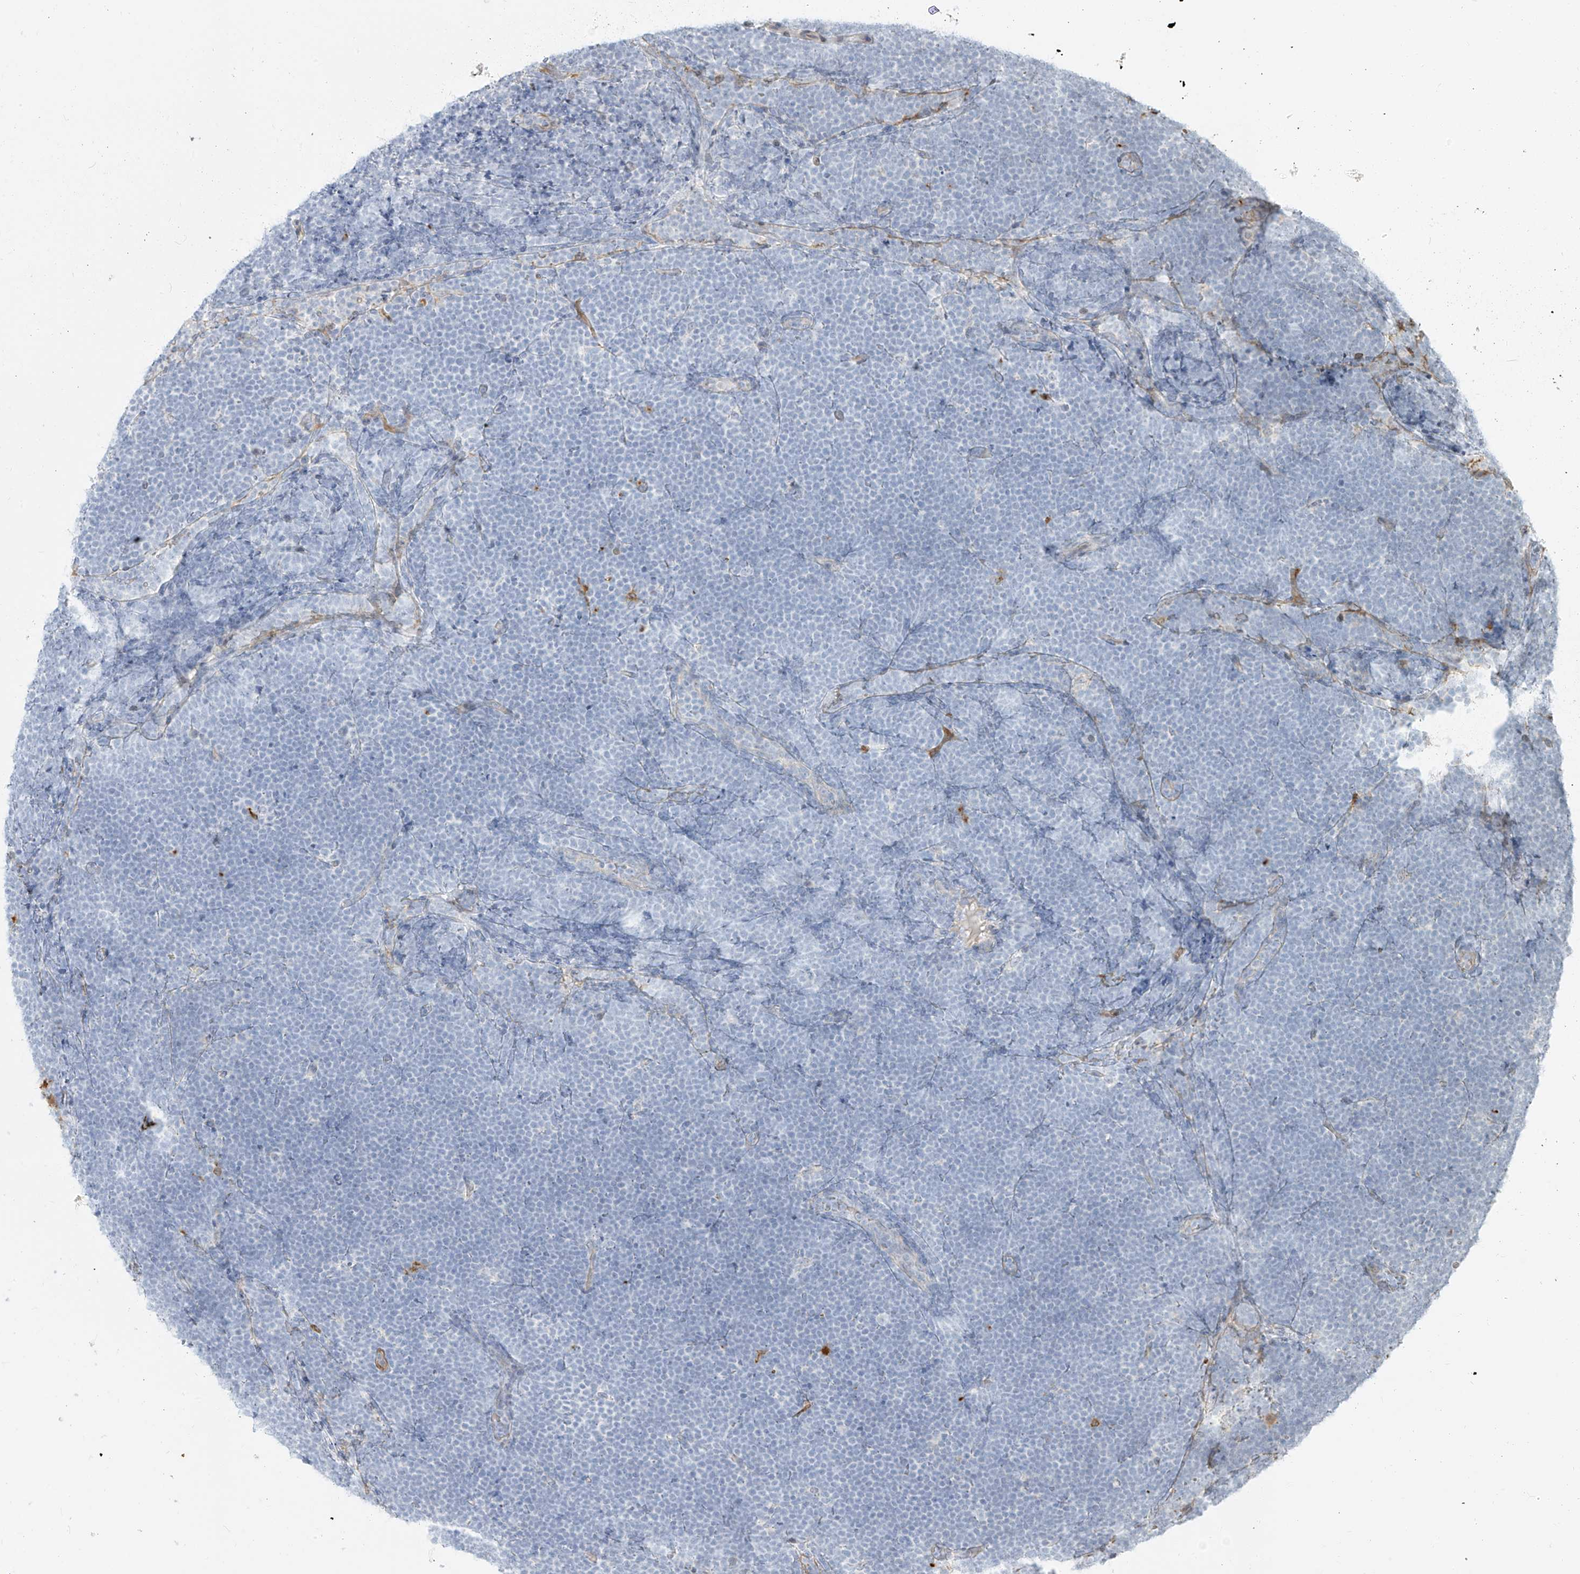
{"staining": {"intensity": "negative", "quantity": "none", "location": "none"}, "tissue": "lymphoma", "cell_type": "Tumor cells", "image_type": "cancer", "snomed": [{"axis": "morphology", "description": "Malignant lymphoma, non-Hodgkin's type, High grade"}, {"axis": "topography", "description": "Lymph node"}], "caption": "An image of human lymphoma is negative for staining in tumor cells. (DAB immunohistochemistry (IHC), high magnification).", "gene": "NHSL1", "patient": {"sex": "male", "age": 13}}